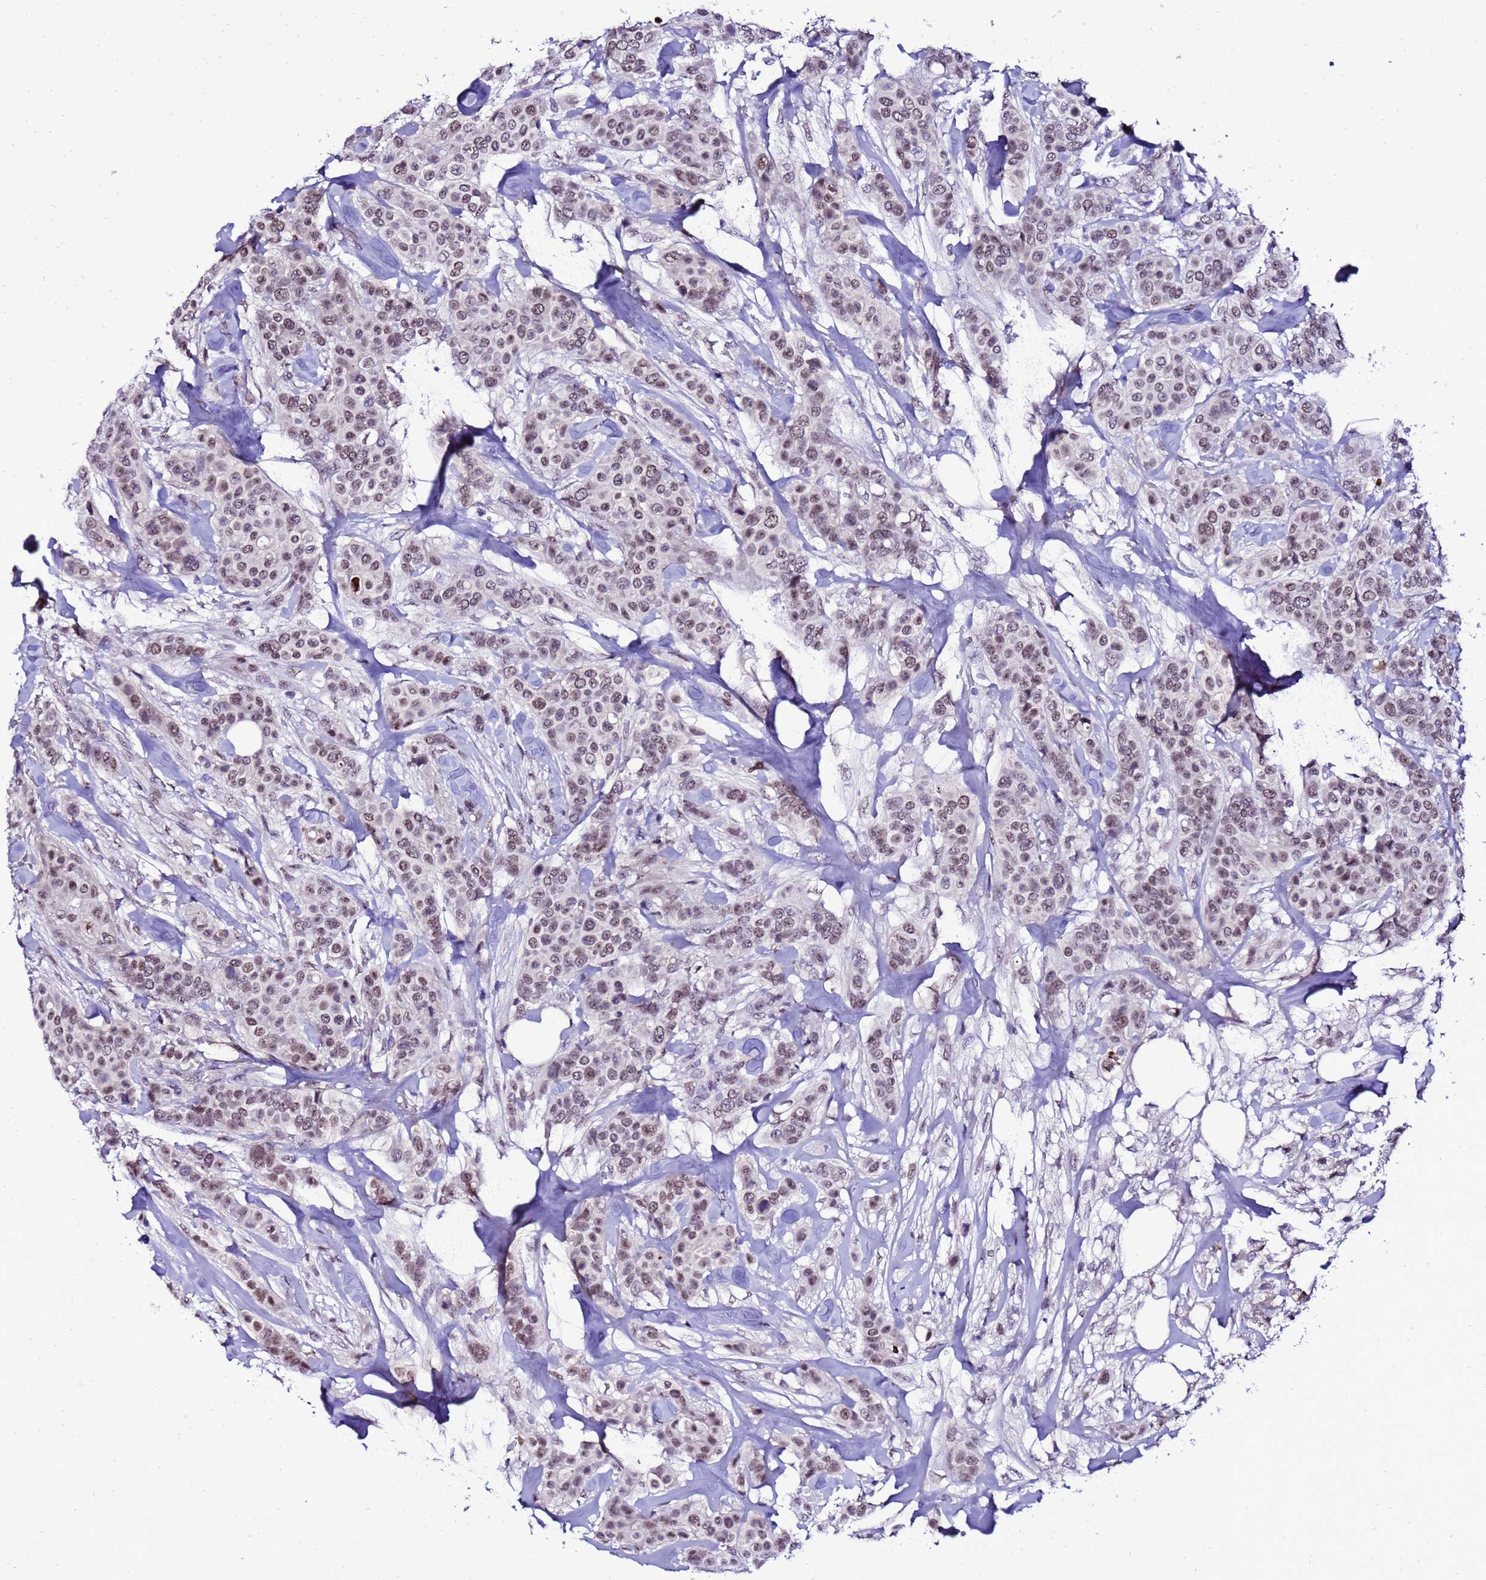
{"staining": {"intensity": "moderate", "quantity": ">75%", "location": "nuclear"}, "tissue": "breast cancer", "cell_type": "Tumor cells", "image_type": "cancer", "snomed": [{"axis": "morphology", "description": "Lobular carcinoma"}, {"axis": "topography", "description": "Breast"}], "caption": "An image of human lobular carcinoma (breast) stained for a protein exhibits moderate nuclear brown staining in tumor cells.", "gene": "C19orf47", "patient": {"sex": "female", "age": 51}}